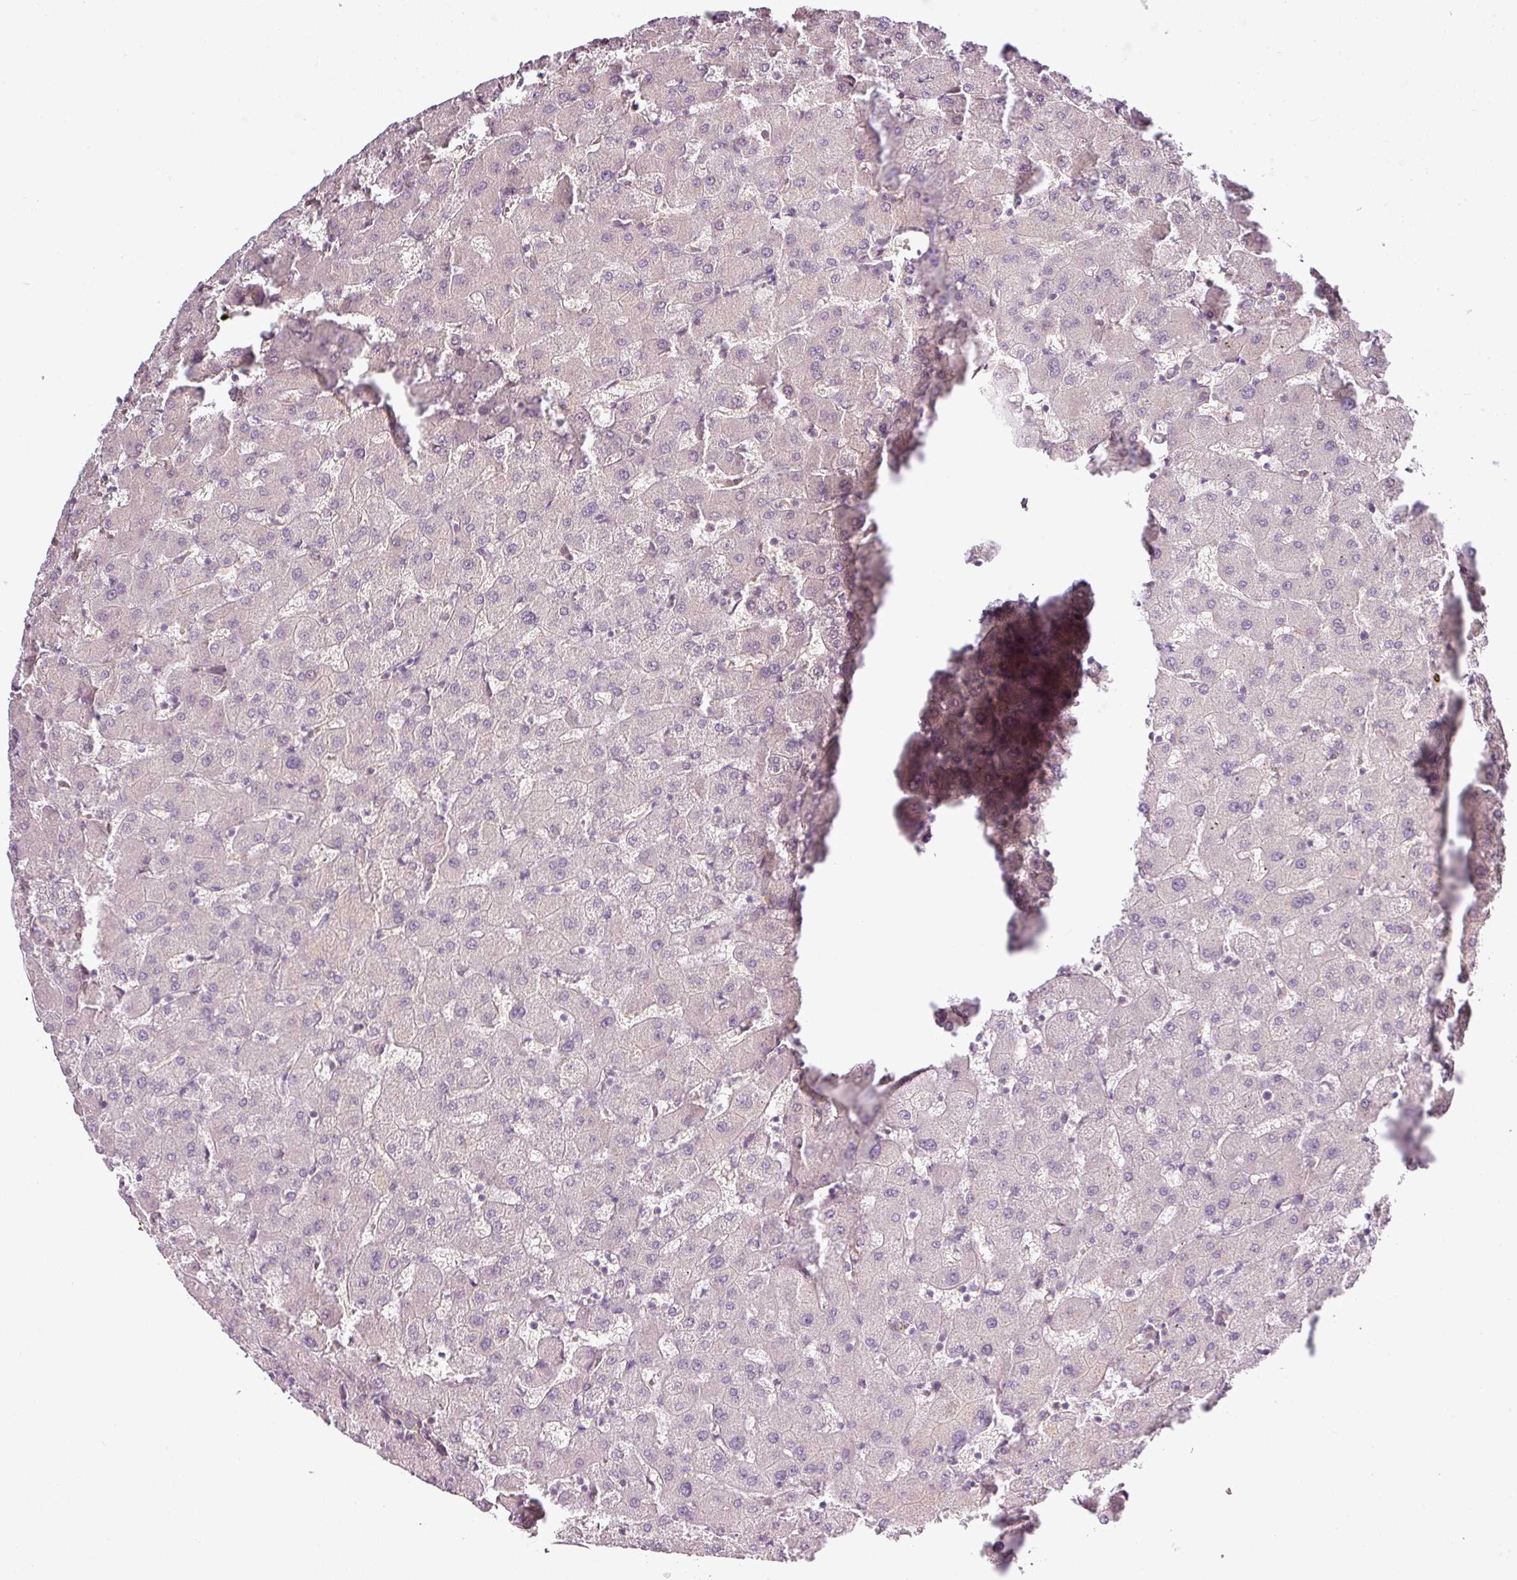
{"staining": {"intensity": "weak", "quantity": "25%-75%", "location": "cytoplasmic/membranous"}, "tissue": "liver", "cell_type": "Cholangiocytes", "image_type": "normal", "snomed": [{"axis": "morphology", "description": "Normal tissue, NOS"}, {"axis": "topography", "description": "Liver"}], "caption": "High-power microscopy captured an IHC photomicrograph of benign liver, revealing weak cytoplasmic/membranous positivity in approximately 25%-75% of cholangiocytes.", "gene": "ANKRD18A", "patient": {"sex": "female", "age": 63}}